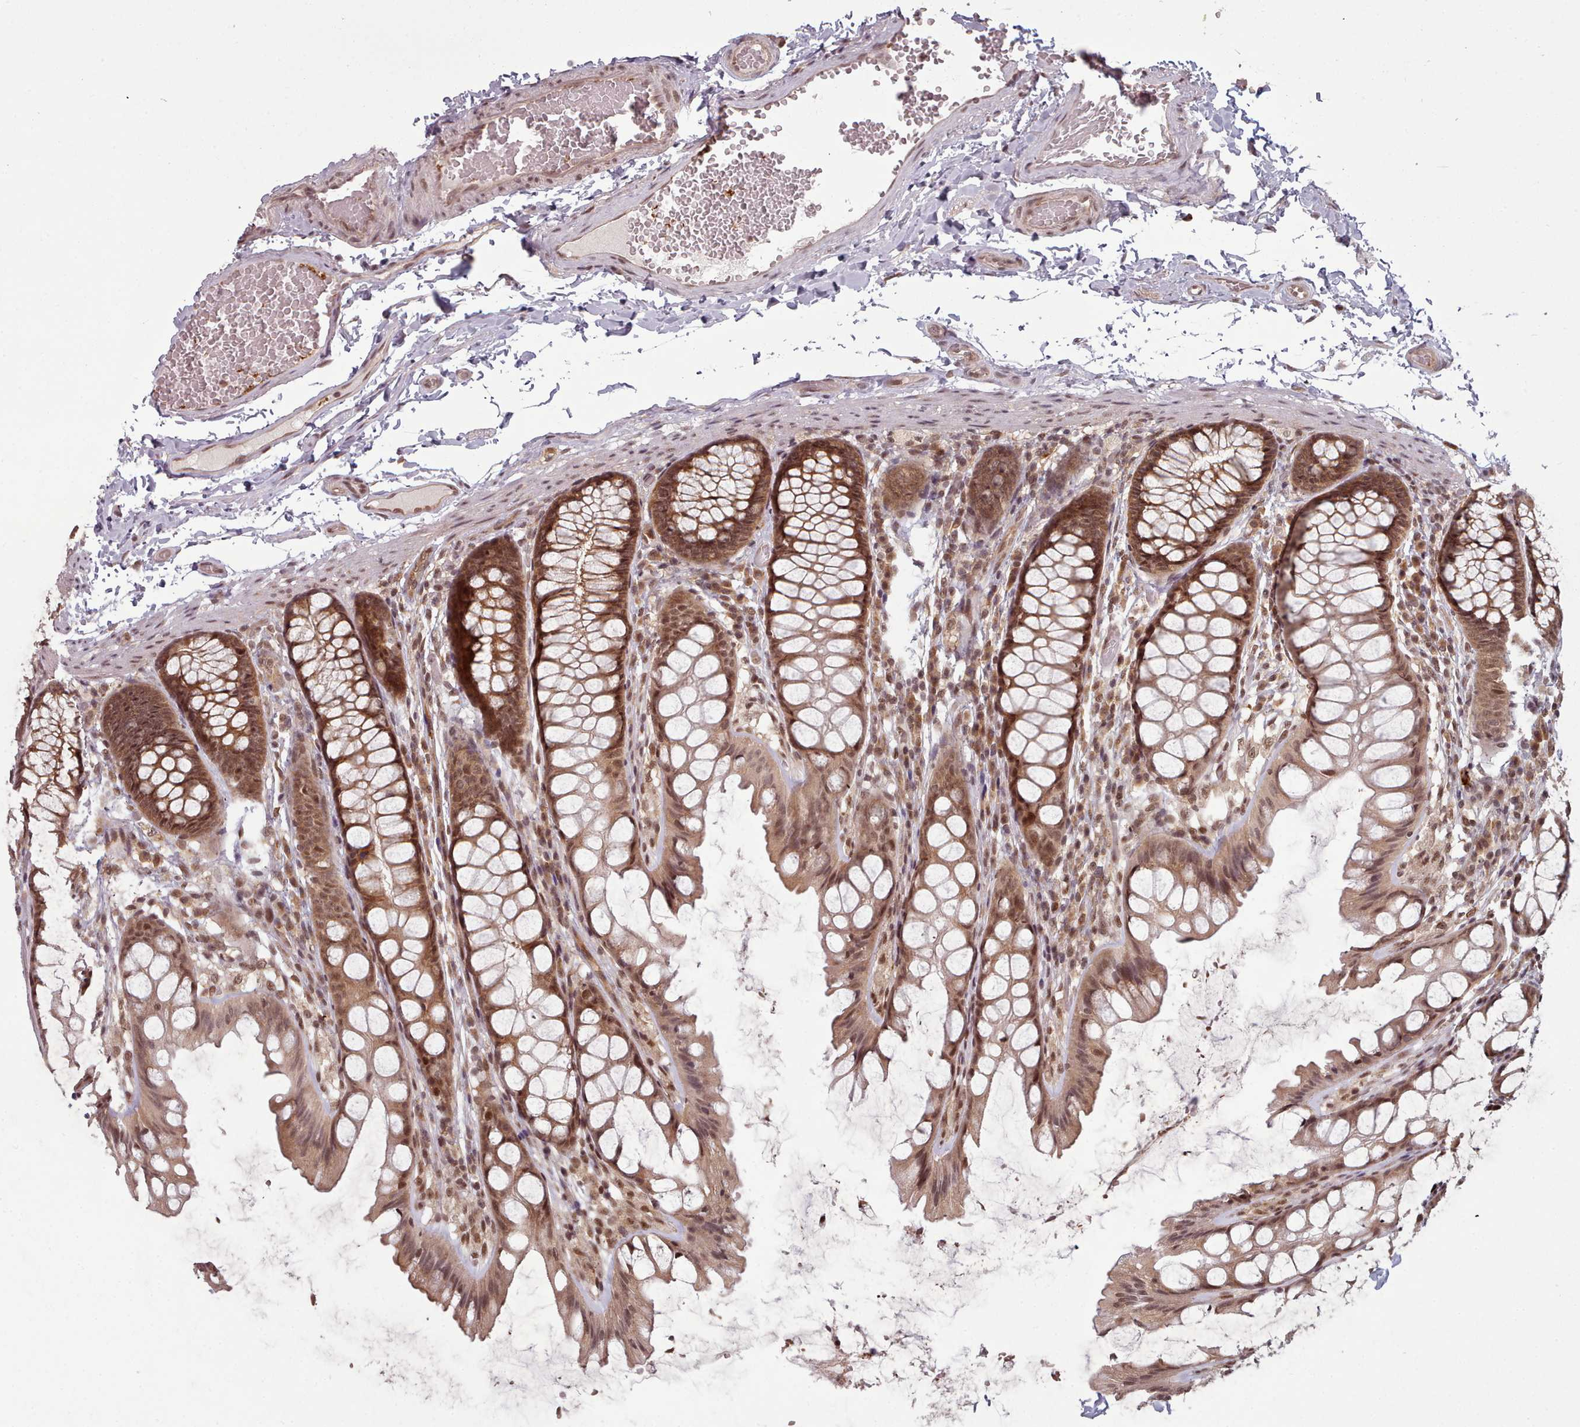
{"staining": {"intensity": "moderate", "quantity": ">75%", "location": "cytoplasmic/membranous,nuclear"}, "tissue": "colon", "cell_type": "Endothelial cells", "image_type": "normal", "snomed": [{"axis": "morphology", "description": "Normal tissue, NOS"}, {"axis": "topography", "description": "Colon"}], "caption": "Immunohistochemistry of unremarkable human colon shows medium levels of moderate cytoplasmic/membranous,nuclear expression in approximately >75% of endothelial cells.", "gene": "DHX8", "patient": {"sex": "male", "age": 47}}